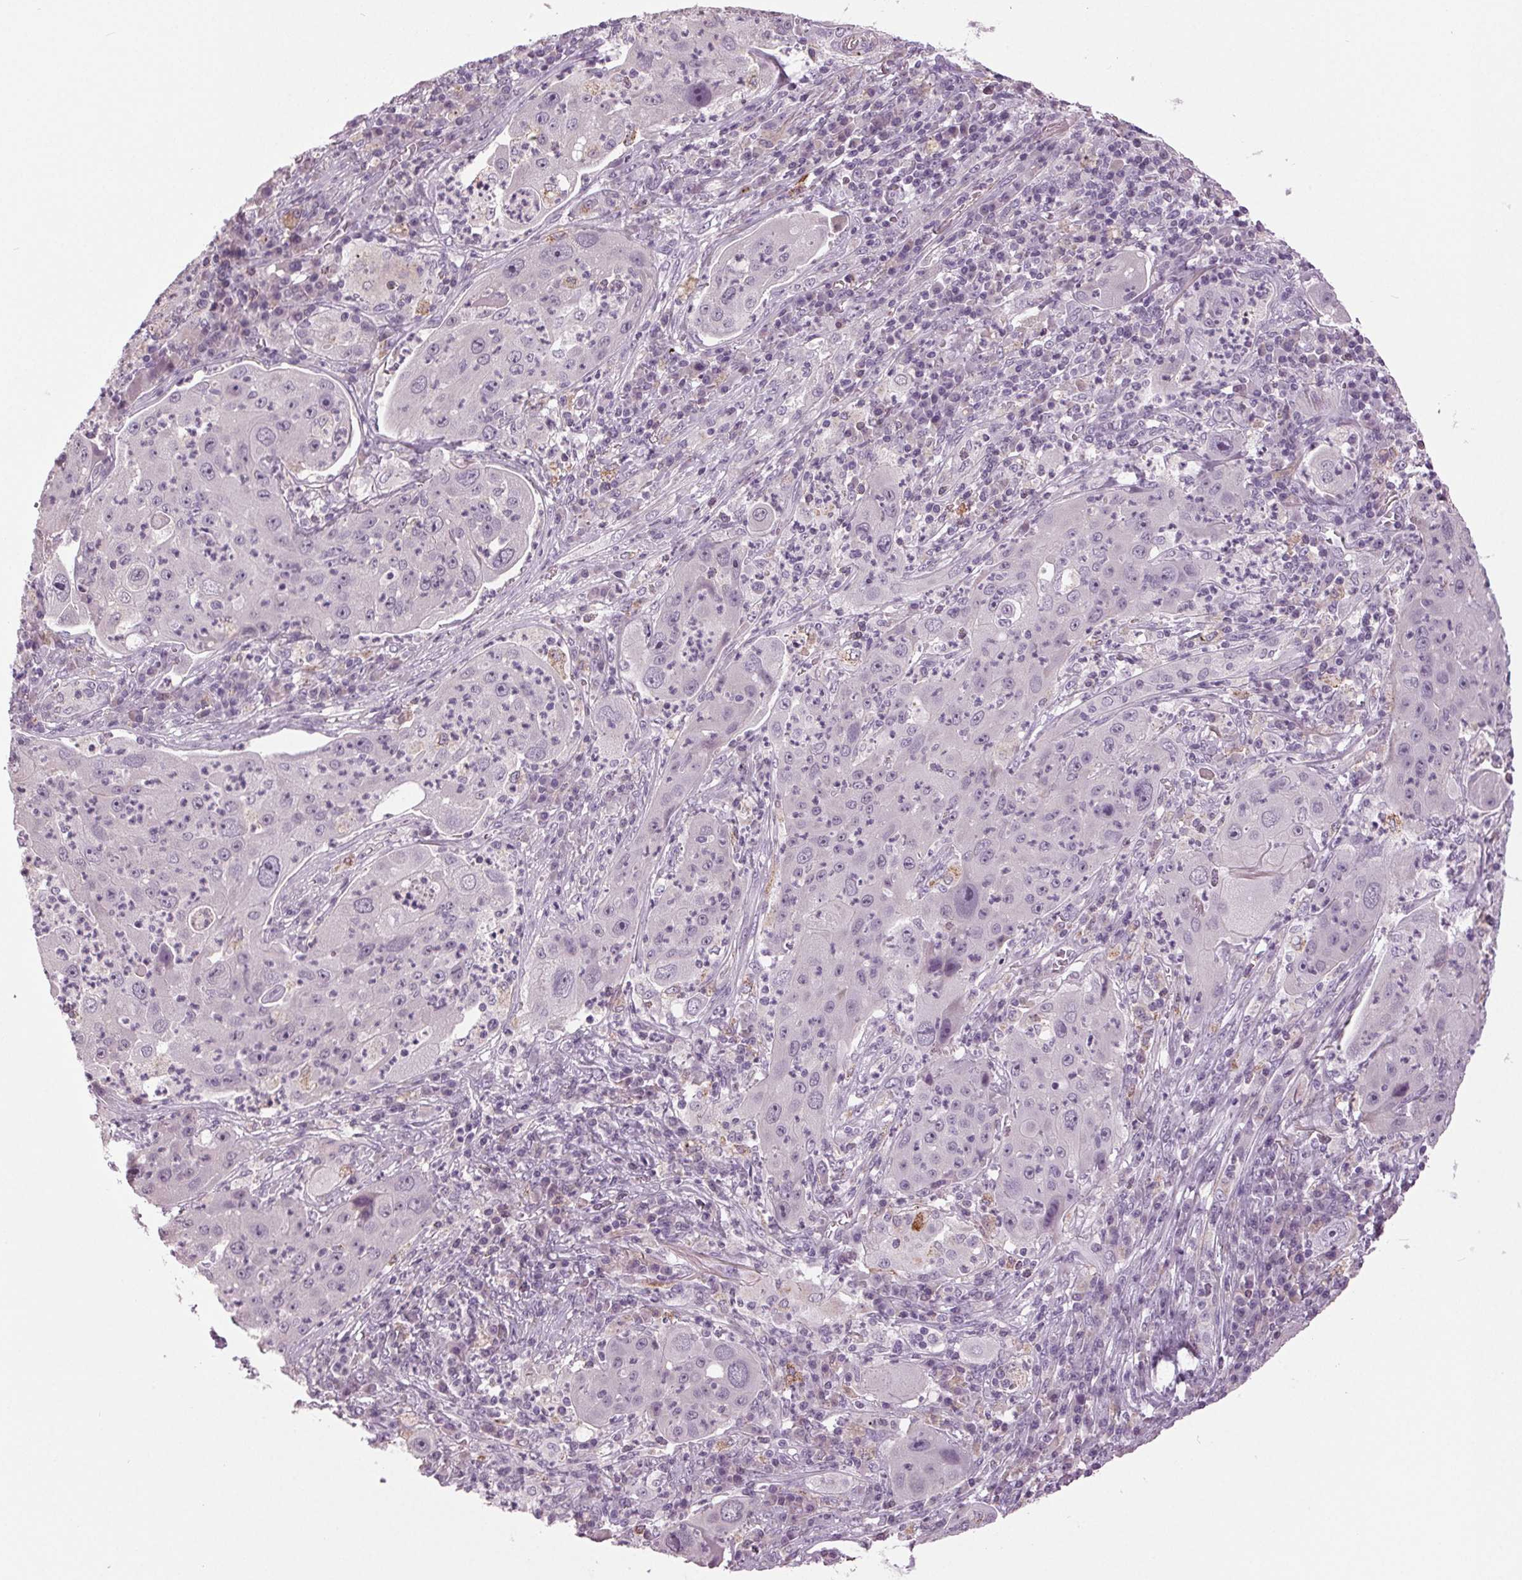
{"staining": {"intensity": "negative", "quantity": "none", "location": "none"}, "tissue": "lung cancer", "cell_type": "Tumor cells", "image_type": "cancer", "snomed": [{"axis": "morphology", "description": "Squamous cell carcinoma, NOS"}, {"axis": "topography", "description": "Lung"}], "caption": "This is an IHC photomicrograph of human squamous cell carcinoma (lung). There is no staining in tumor cells.", "gene": "DNAH12", "patient": {"sex": "female", "age": 59}}